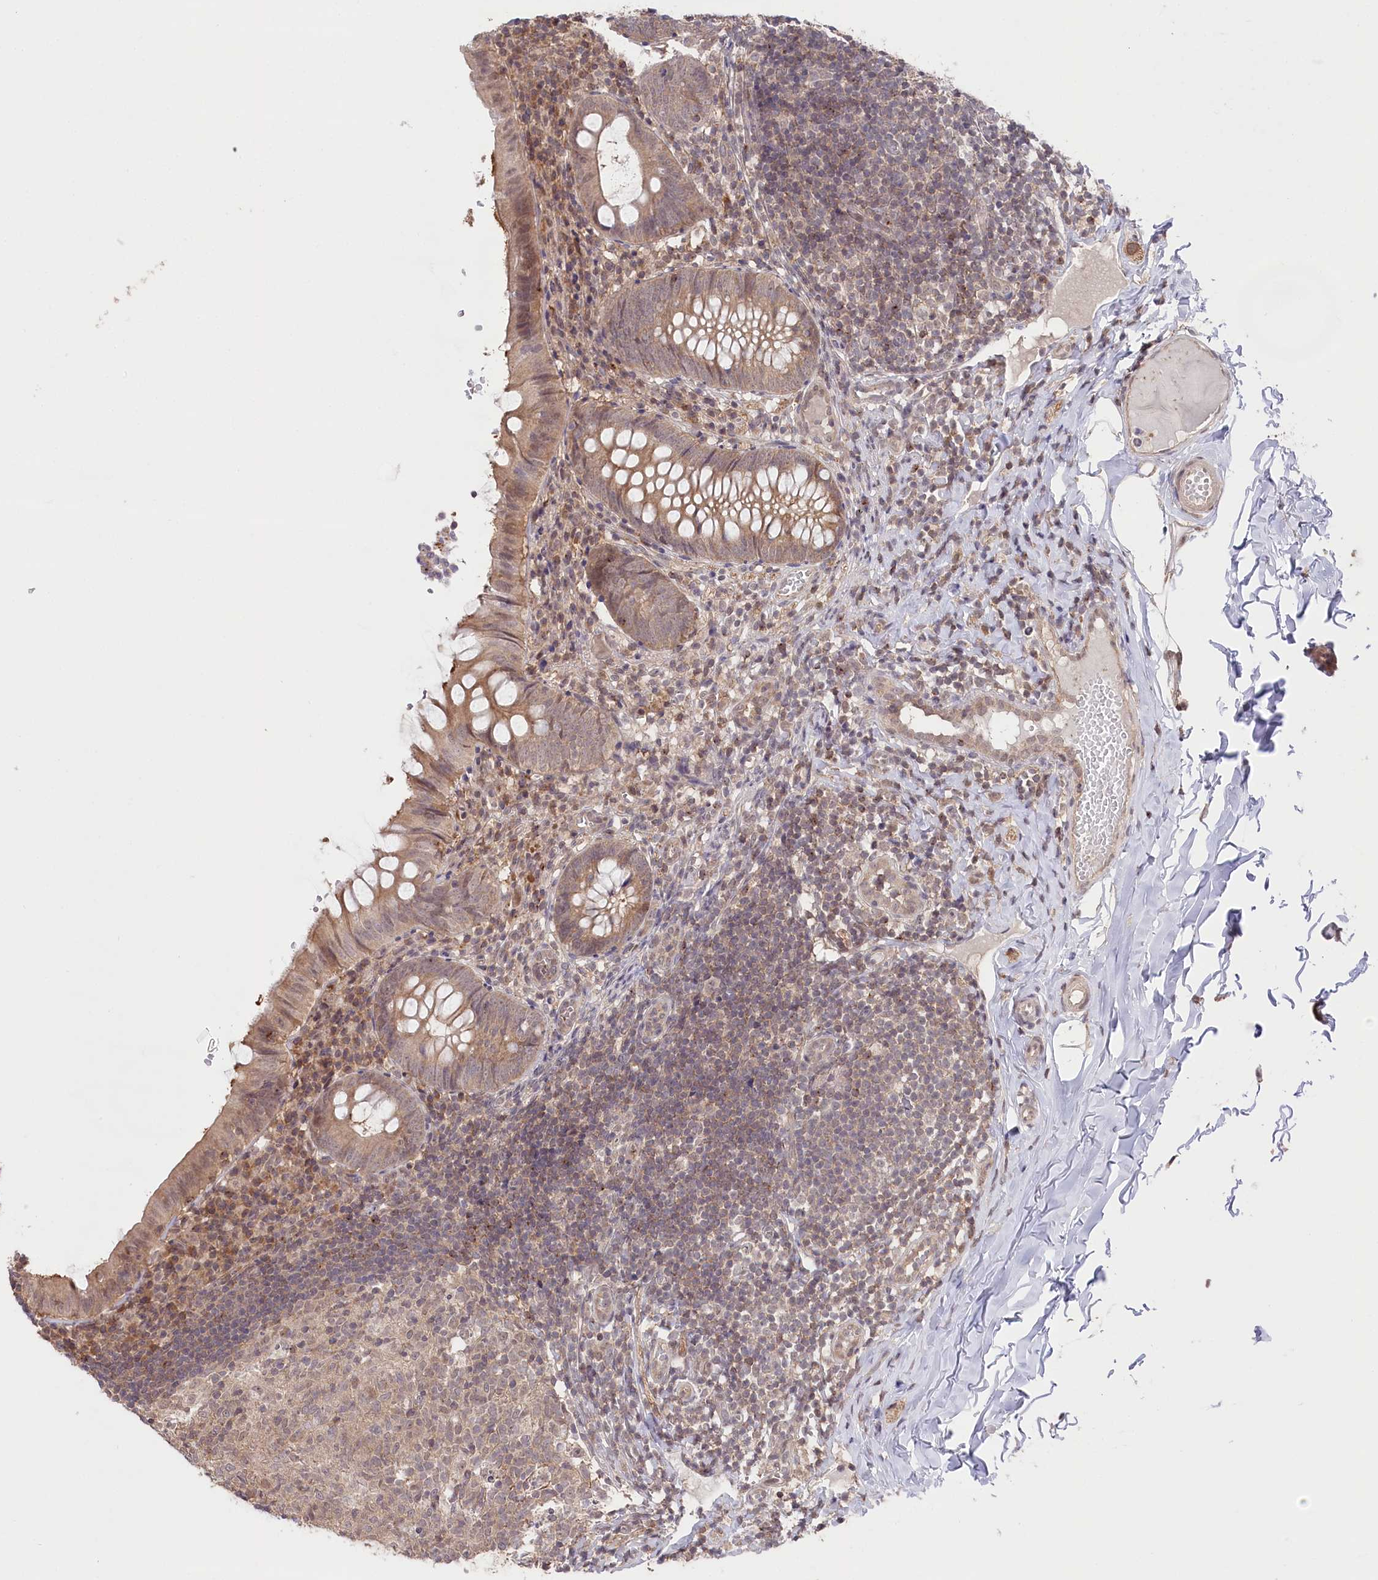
{"staining": {"intensity": "moderate", "quantity": ">75%", "location": "cytoplasmic/membranous"}, "tissue": "appendix", "cell_type": "Glandular cells", "image_type": "normal", "snomed": [{"axis": "morphology", "description": "Normal tissue, NOS"}, {"axis": "topography", "description": "Appendix"}], "caption": "Immunohistochemical staining of benign human appendix shows moderate cytoplasmic/membranous protein positivity in approximately >75% of glandular cells. (brown staining indicates protein expression, while blue staining denotes nuclei).", "gene": "CCSER2", "patient": {"sex": "male", "age": 8}}